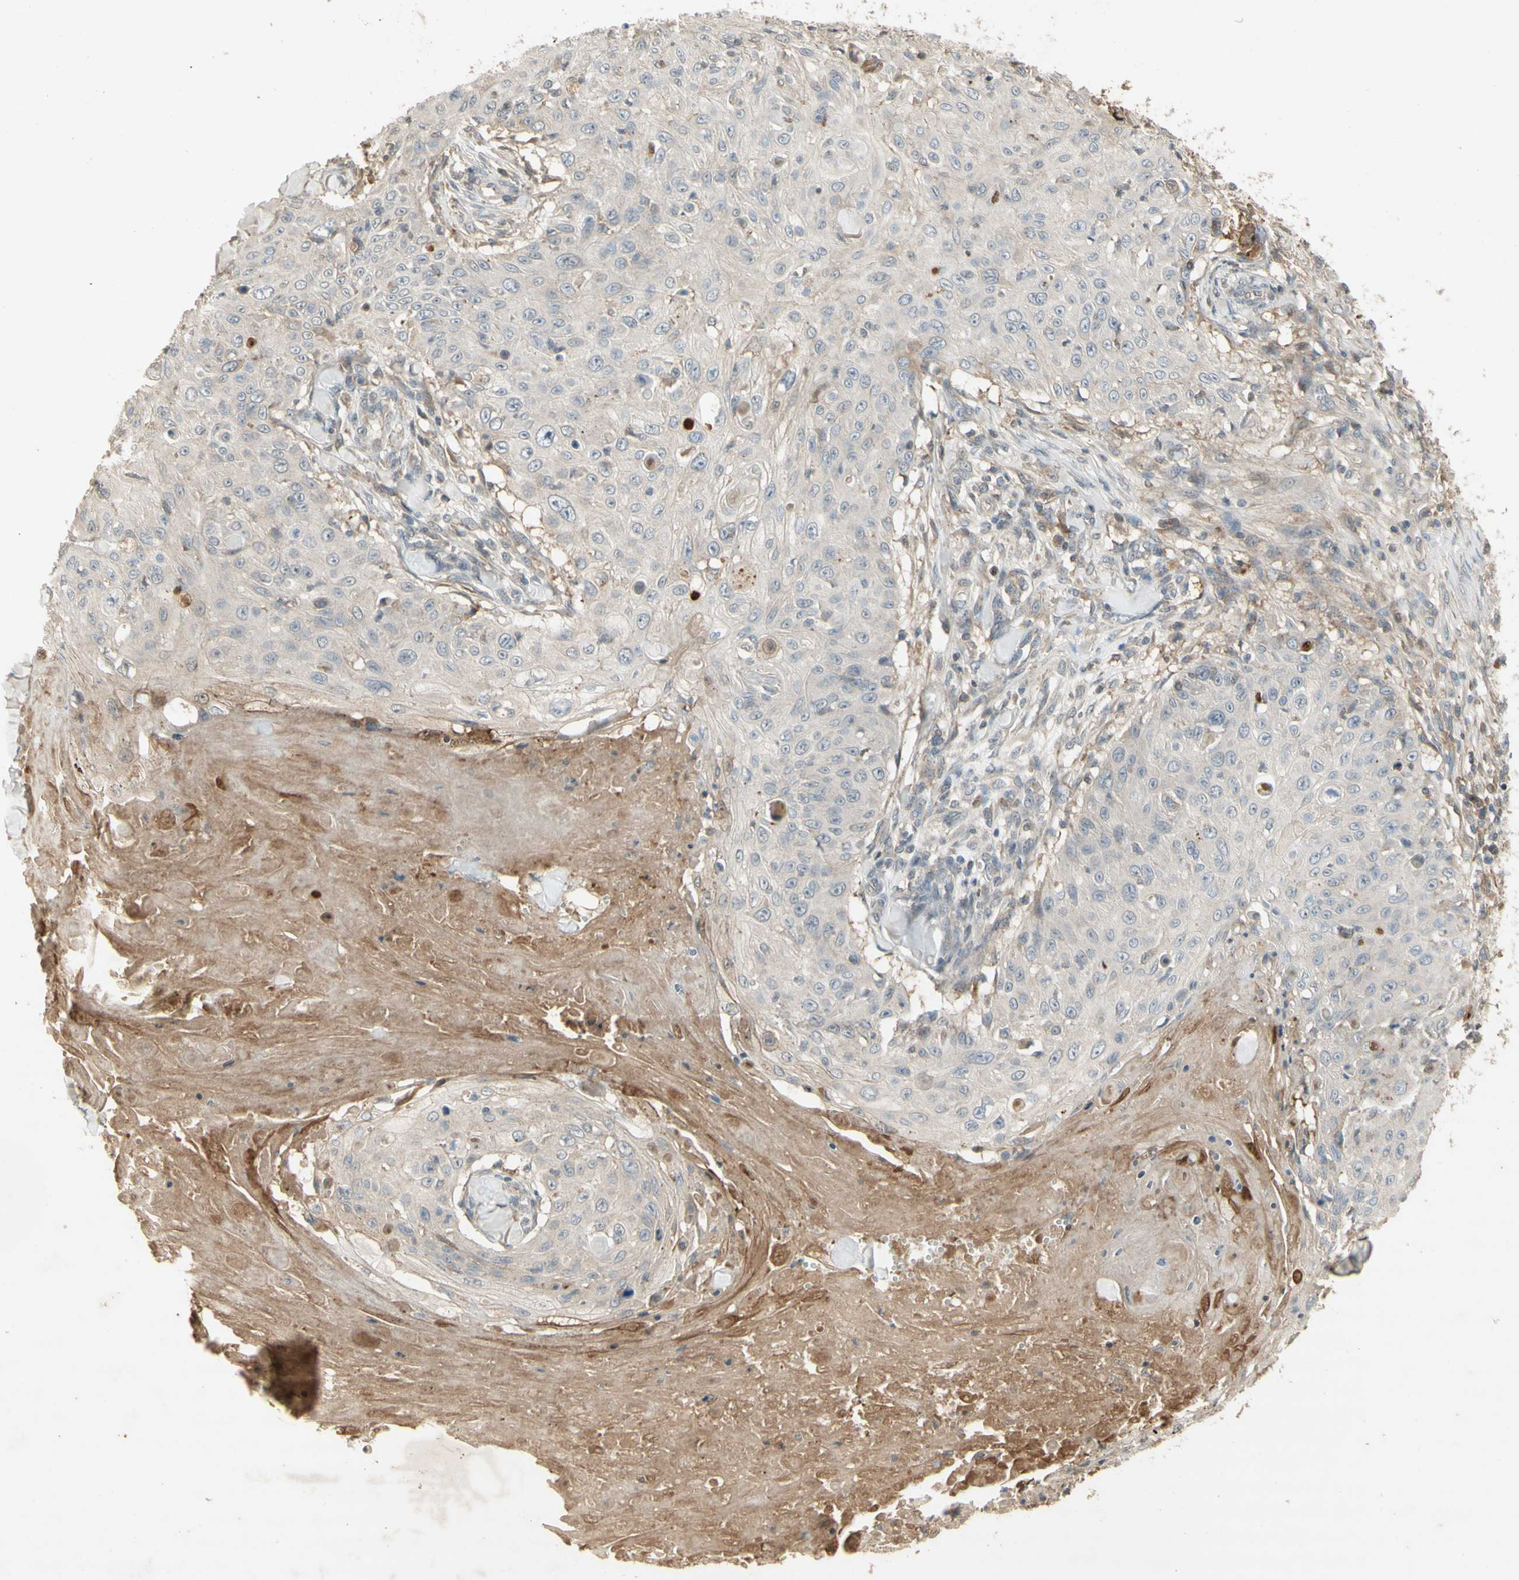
{"staining": {"intensity": "negative", "quantity": "none", "location": "none"}, "tissue": "skin cancer", "cell_type": "Tumor cells", "image_type": "cancer", "snomed": [{"axis": "morphology", "description": "Squamous cell carcinoma, NOS"}, {"axis": "topography", "description": "Skin"}], "caption": "The immunohistochemistry (IHC) micrograph has no significant positivity in tumor cells of squamous cell carcinoma (skin) tissue.", "gene": "NRG4", "patient": {"sex": "male", "age": 86}}